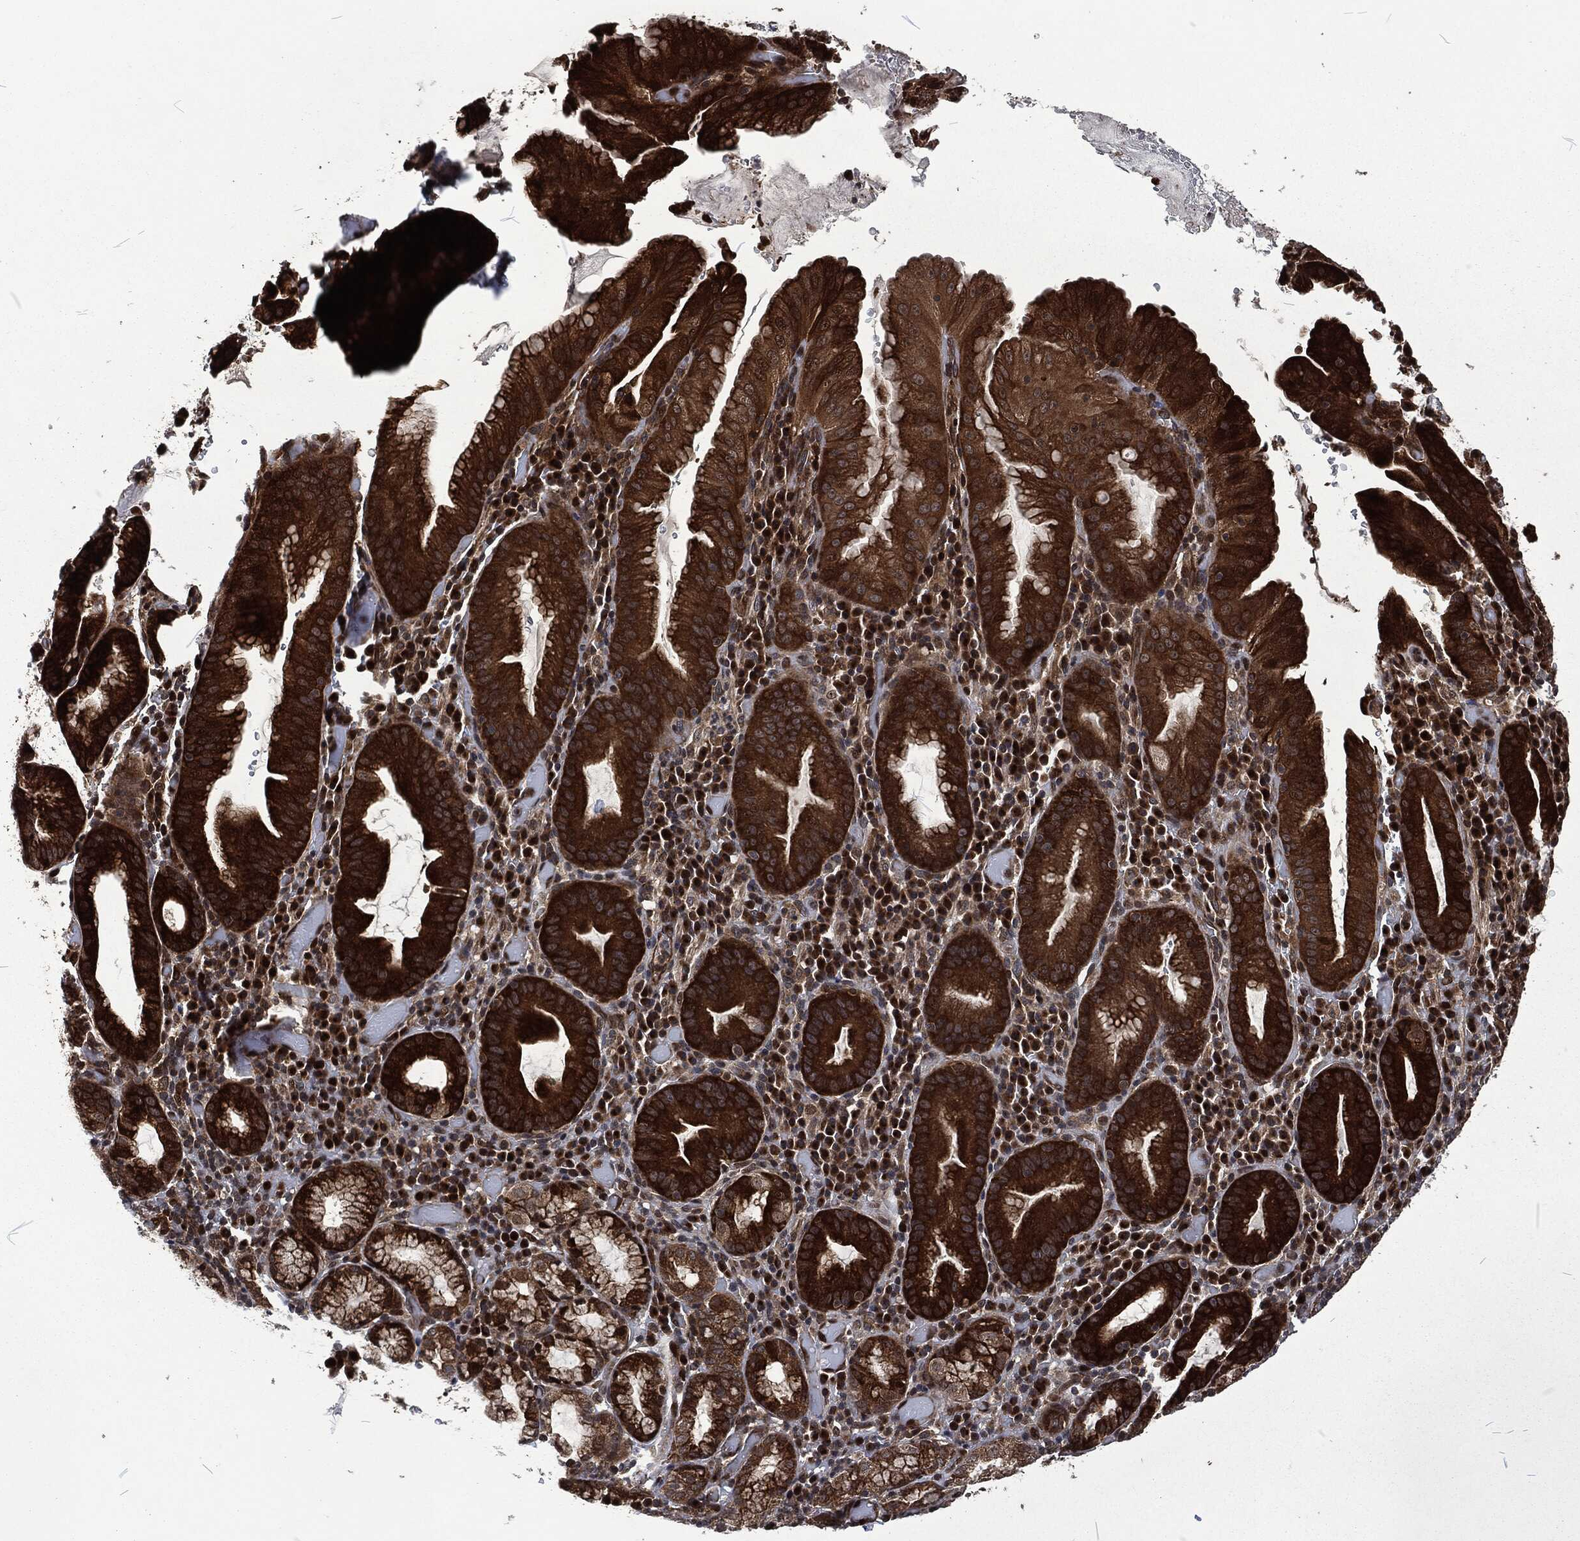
{"staining": {"intensity": "strong", "quantity": ">75%", "location": "cytoplasmic/membranous"}, "tissue": "stomach cancer", "cell_type": "Tumor cells", "image_type": "cancer", "snomed": [{"axis": "morphology", "description": "Adenocarcinoma, NOS"}, {"axis": "topography", "description": "Stomach"}], "caption": "Protein expression analysis of human adenocarcinoma (stomach) reveals strong cytoplasmic/membranous positivity in approximately >75% of tumor cells.", "gene": "CMPK2", "patient": {"sex": "male", "age": 79}}